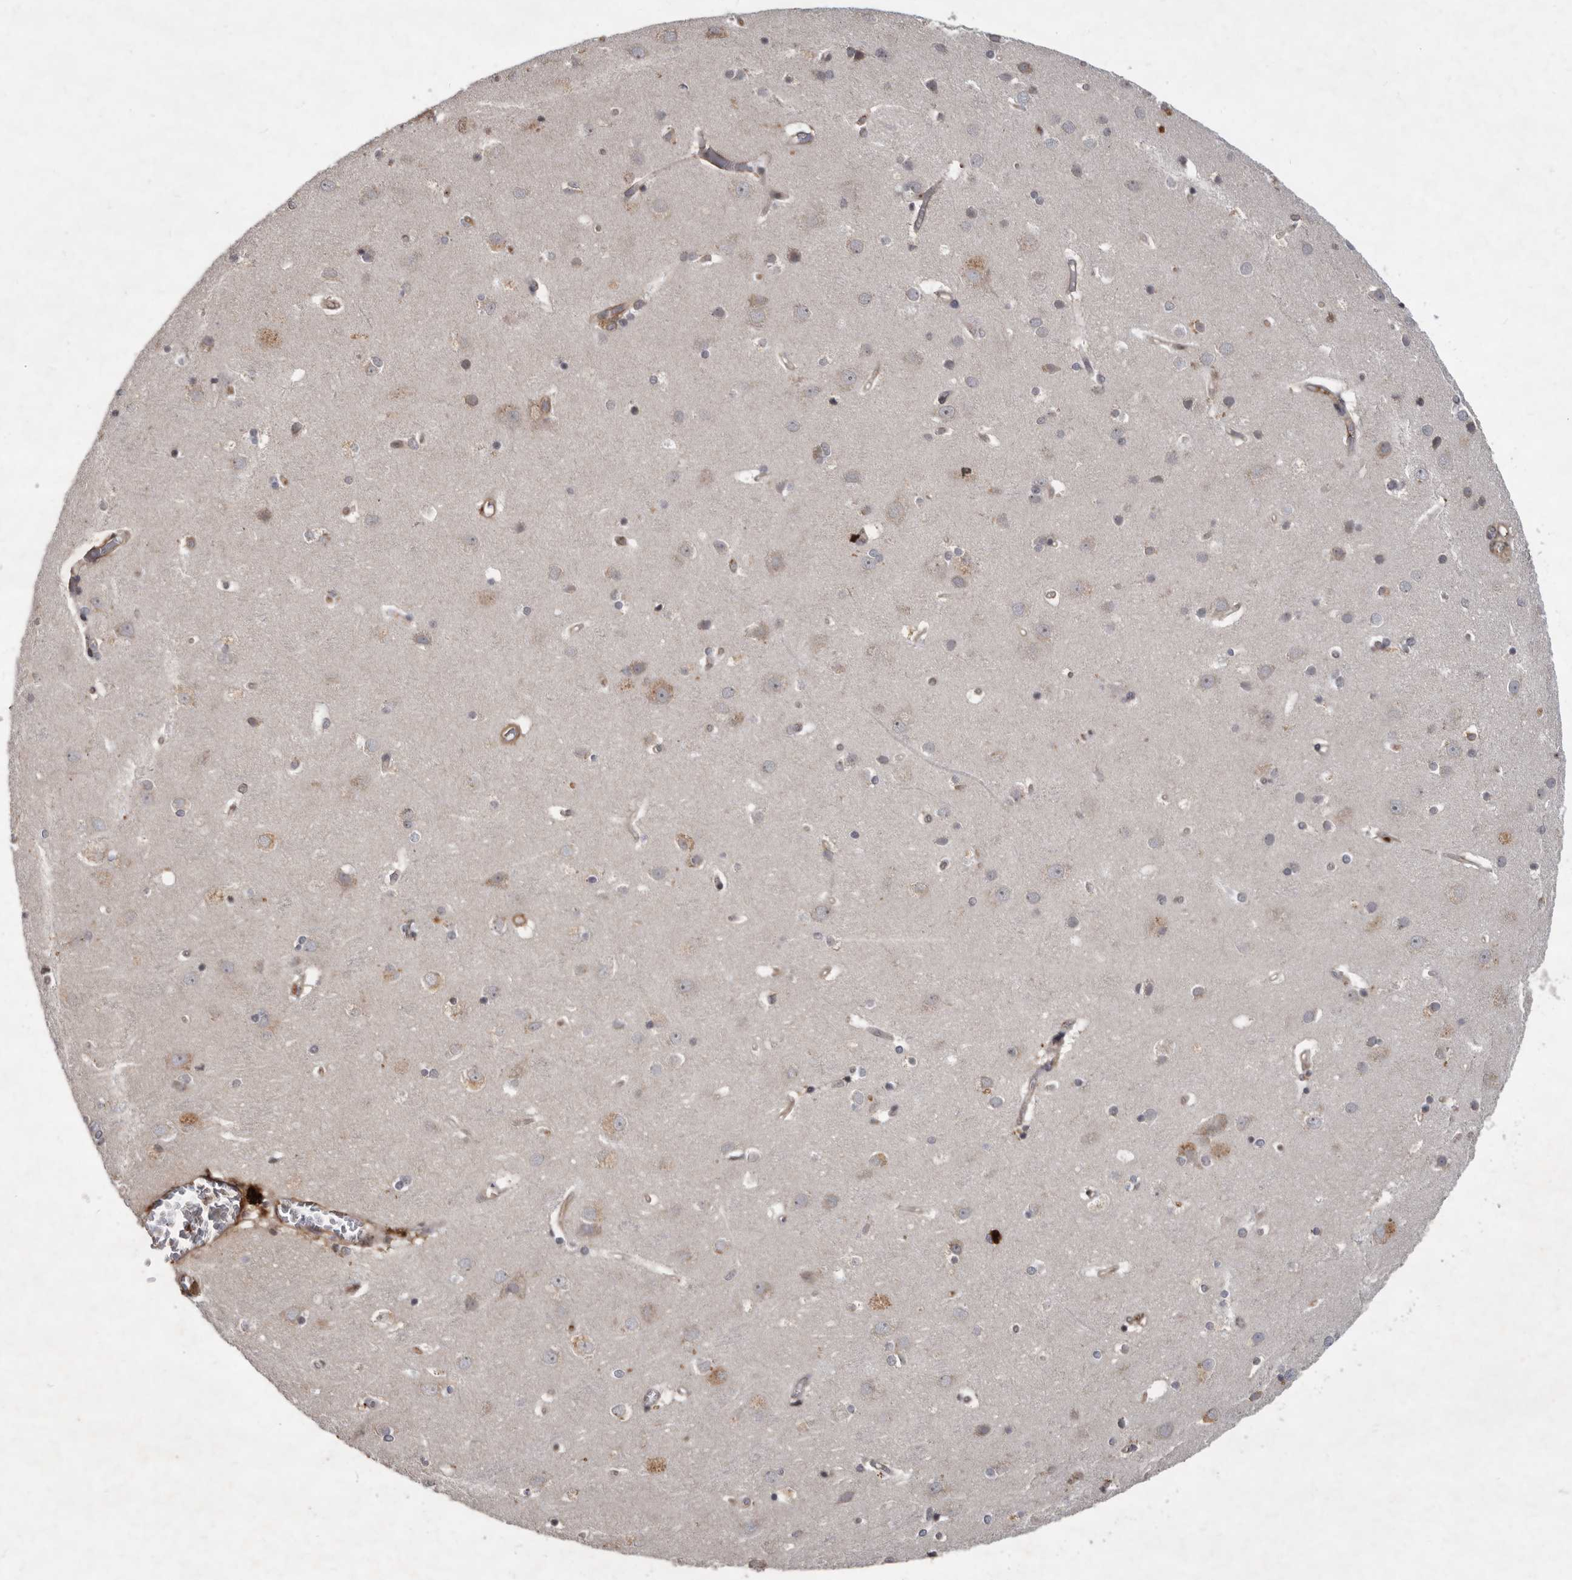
{"staining": {"intensity": "moderate", "quantity": ">75%", "location": "cytoplasmic/membranous"}, "tissue": "cerebral cortex", "cell_type": "Endothelial cells", "image_type": "normal", "snomed": [{"axis": "morphology", "description": "Normal tissue, NOS"}, {"axis": "topography", "description": "Cerebral cortex"}], "caption": "Immunohistochemical staining of benign cerebral cortex displays medium levels of moderate cytoplasmic/membranous staining in approximately >75% of endothelial cells.", "gene": "DNAJC28", "patient": {"sex": "male", "age": 54}}